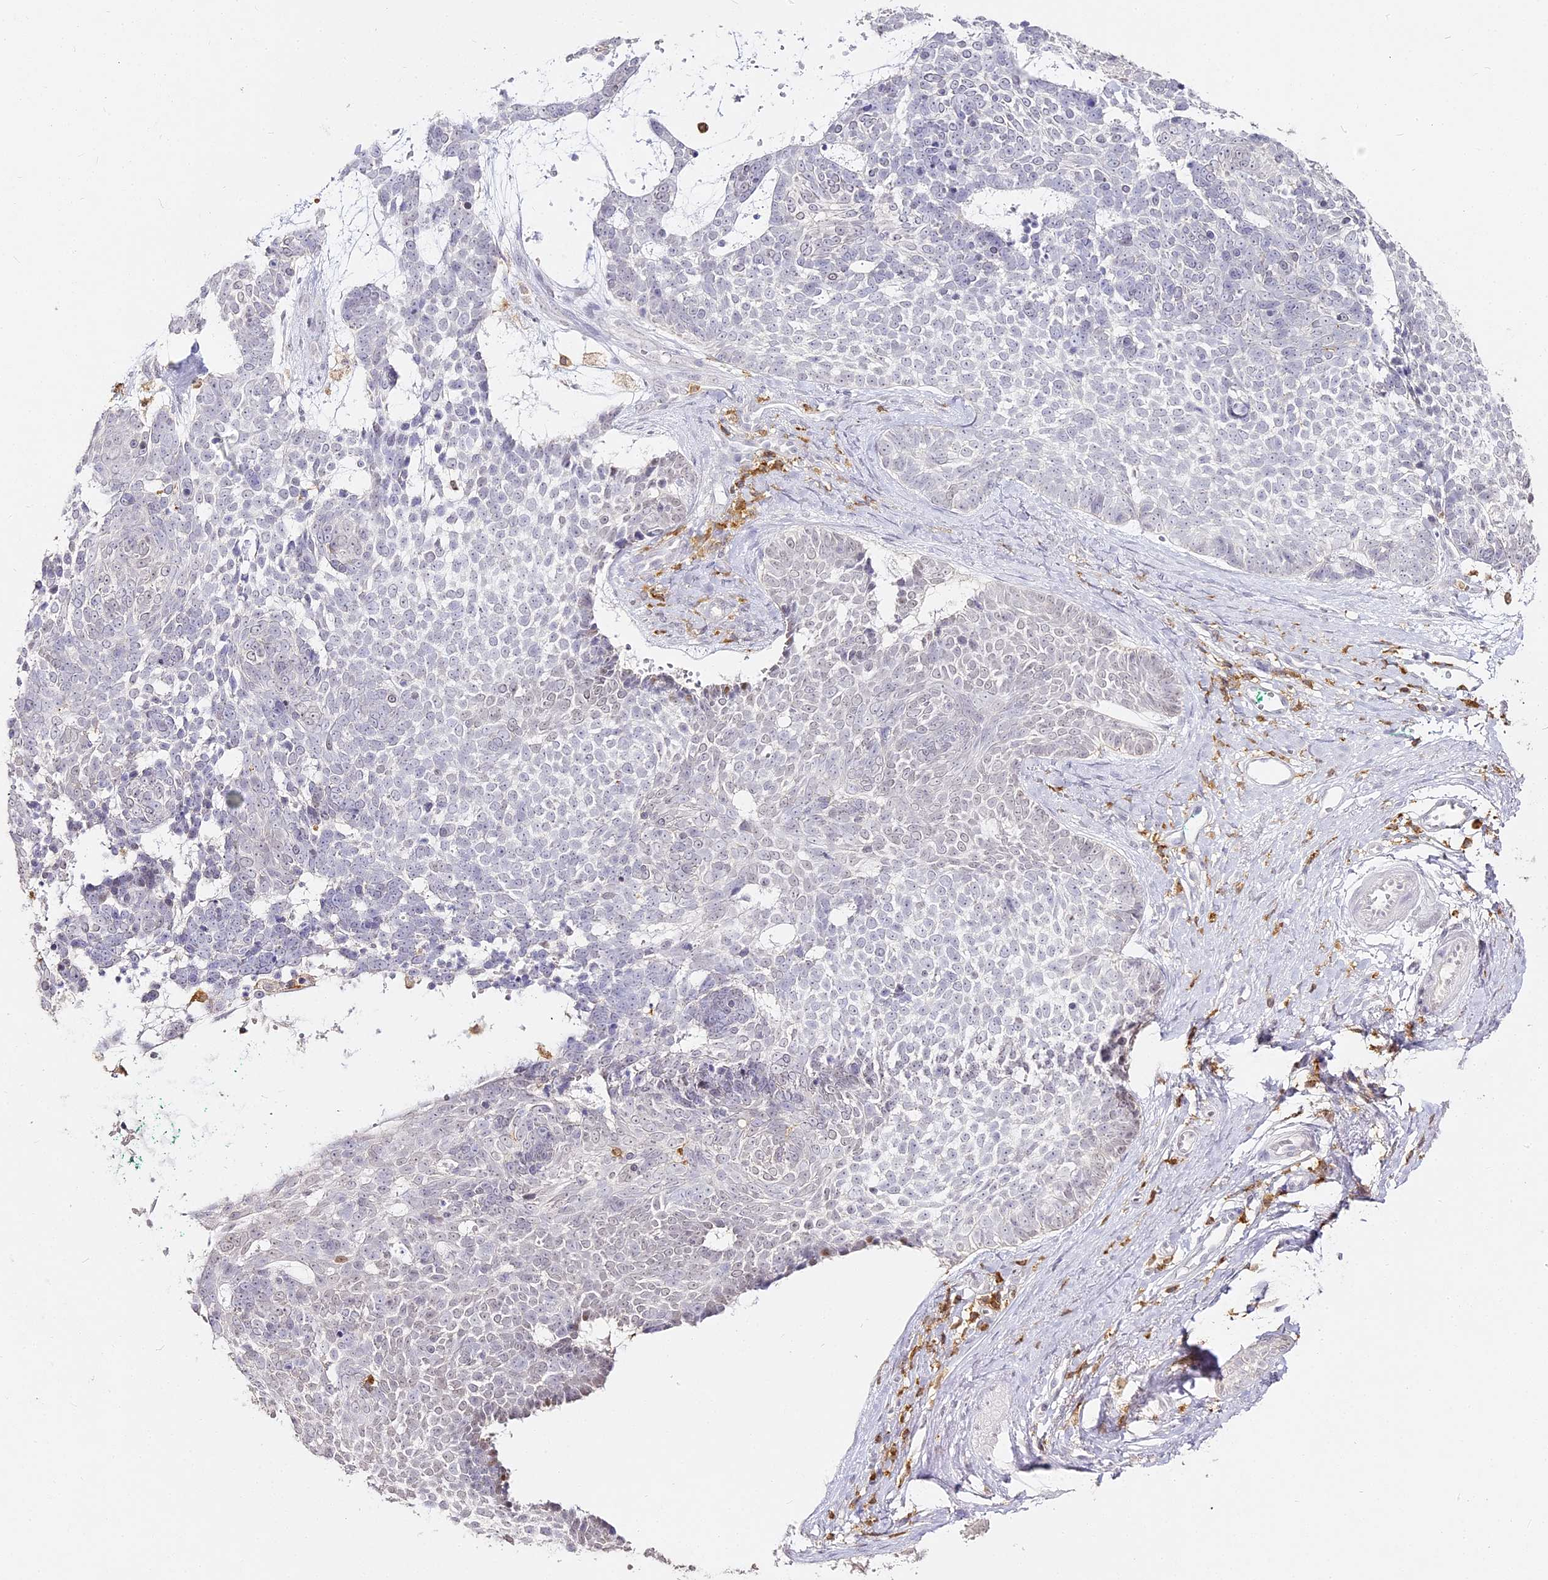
{"staining": {"intensity": "negative", "quantity": "none", "location": "none"}, "tissue": "skin cancer", "cell_type": "Tumor cells", "image_type": "cancer", "snomed": [{"axis": "morphology", "description": "Basal cell carcinoma"}, {"axis": "topography", "description": "Skin"}], "caption": "Image shows no protein expression in tumor cells of basal cell carcinoma (skin) tissue.", "gene": "DOCK2", "patient": {"sex": "female", "age": 81}}